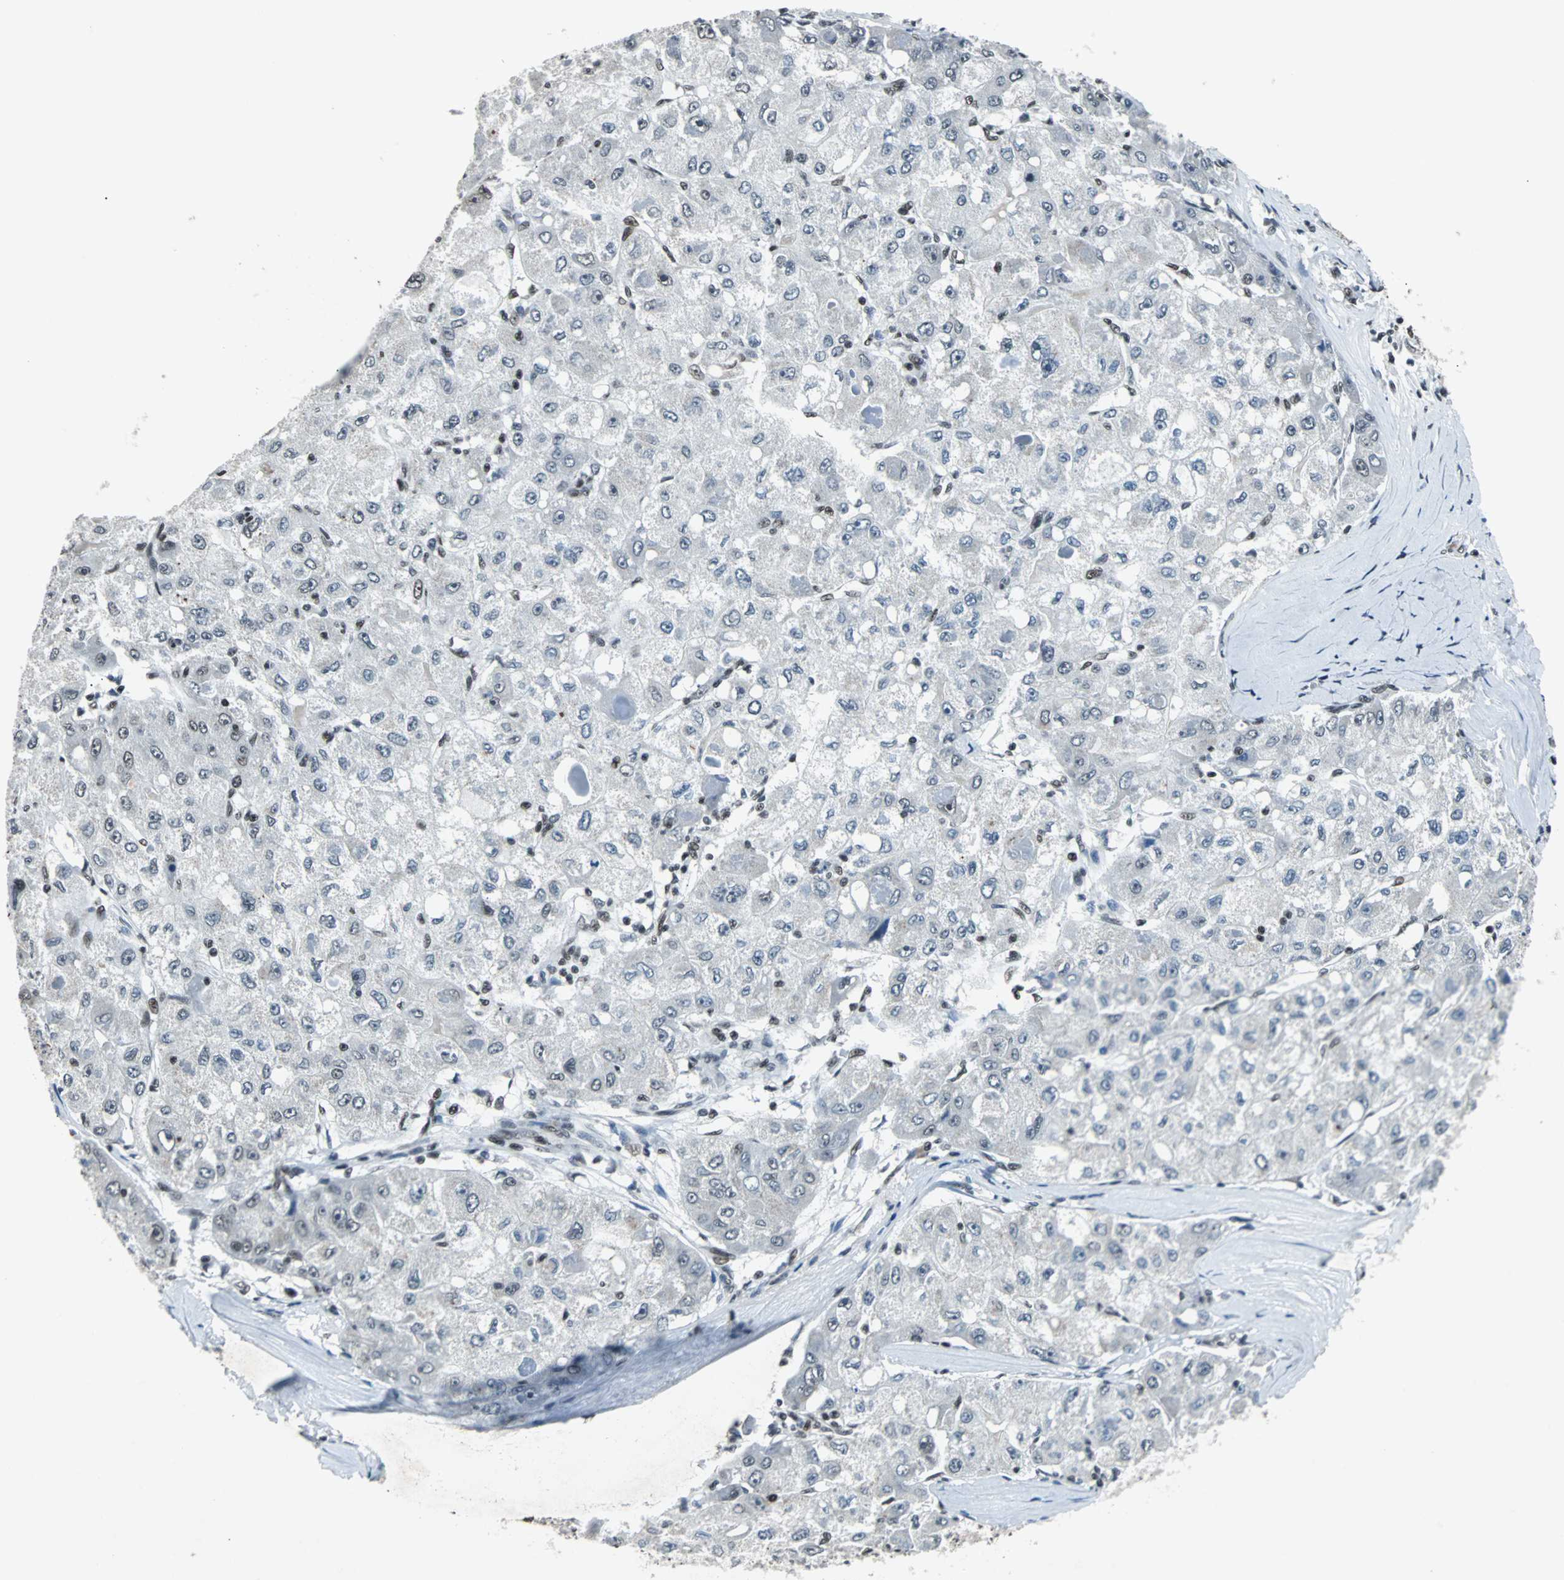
{"staining": {"intensity": "moderate", "quantity": "25%-75%", "location": "nuclear"}, "tissue": "liver cancer", "cell_type": "Tumor cells", "image_type": "cancer", "snomed": [{"axis": "morphology", "description": "Carcinoma, Hepatocellular, NOS"}, {"axis": "topography", "description": "Liver"}], "caption": "This photomicrograph exhibits hepatocellular carcinoma (liver) stained with IHC to label a protein in brown. The nuclear of tumor cells show moderate positivity for the protein. Nuclei are counter-stained blue.", "gene": "GATAD2A", "patient": {"sex": "male", "age": 80}}